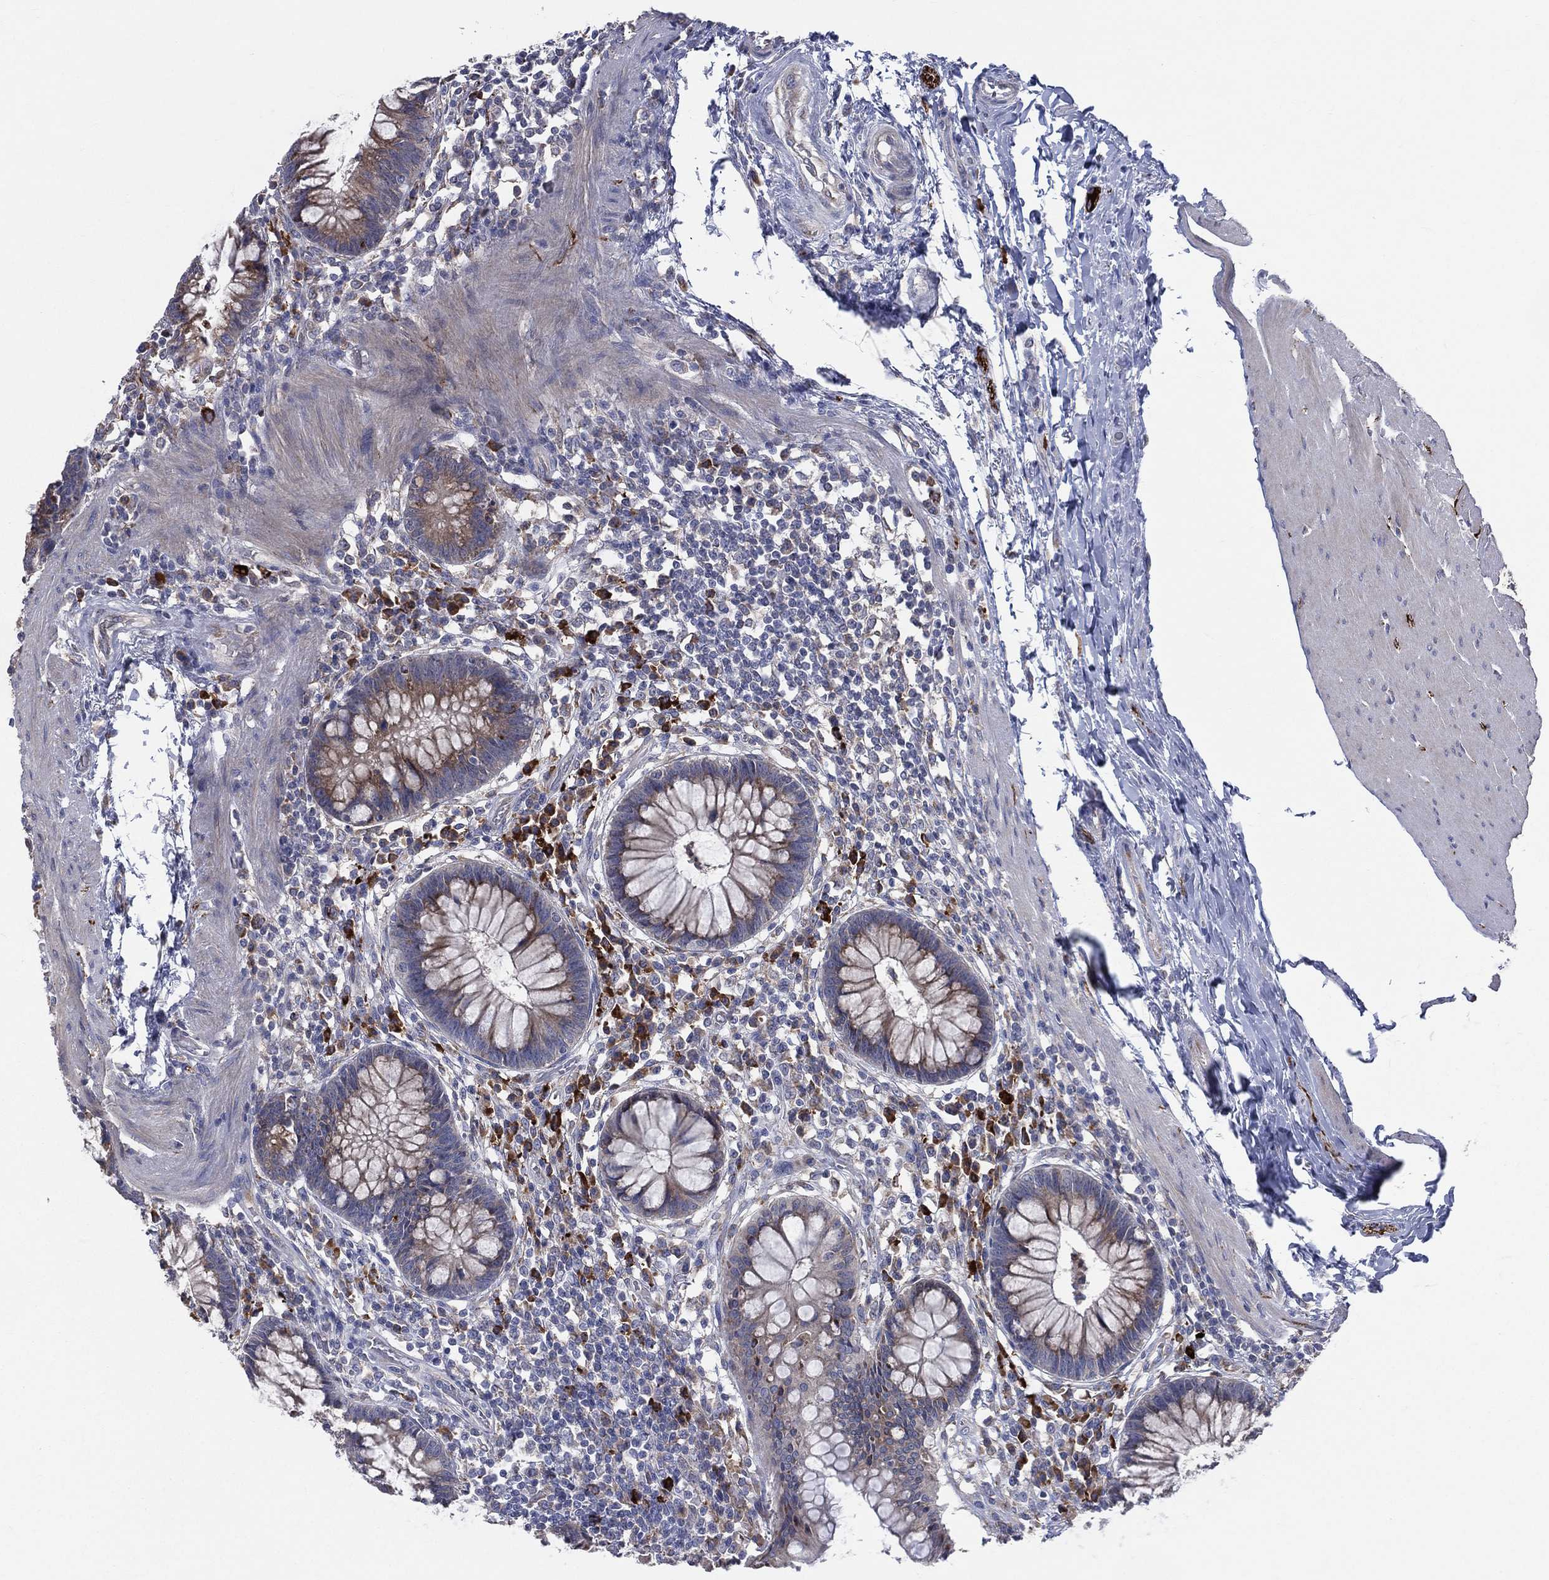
{"staining": {"intensity": "moderate", "quantity": "<25%", "location": "cytoplasmic/membranous"}, "tissue": "rectum", "cell_type": "Glandular cells", "image_type": "normal", "snomed": [{"axis": "morphology", "description": "Normal tissue, NOS"}, {"axis": "topography", "description": "Rectum"}], "caption": "Moderate cytoplasmic/membranous positivity is seen in approximately <25% of glandular cells in benign rectum.", "gene": "CCDC159", "patient": {"sex": "female", "age": 58}}